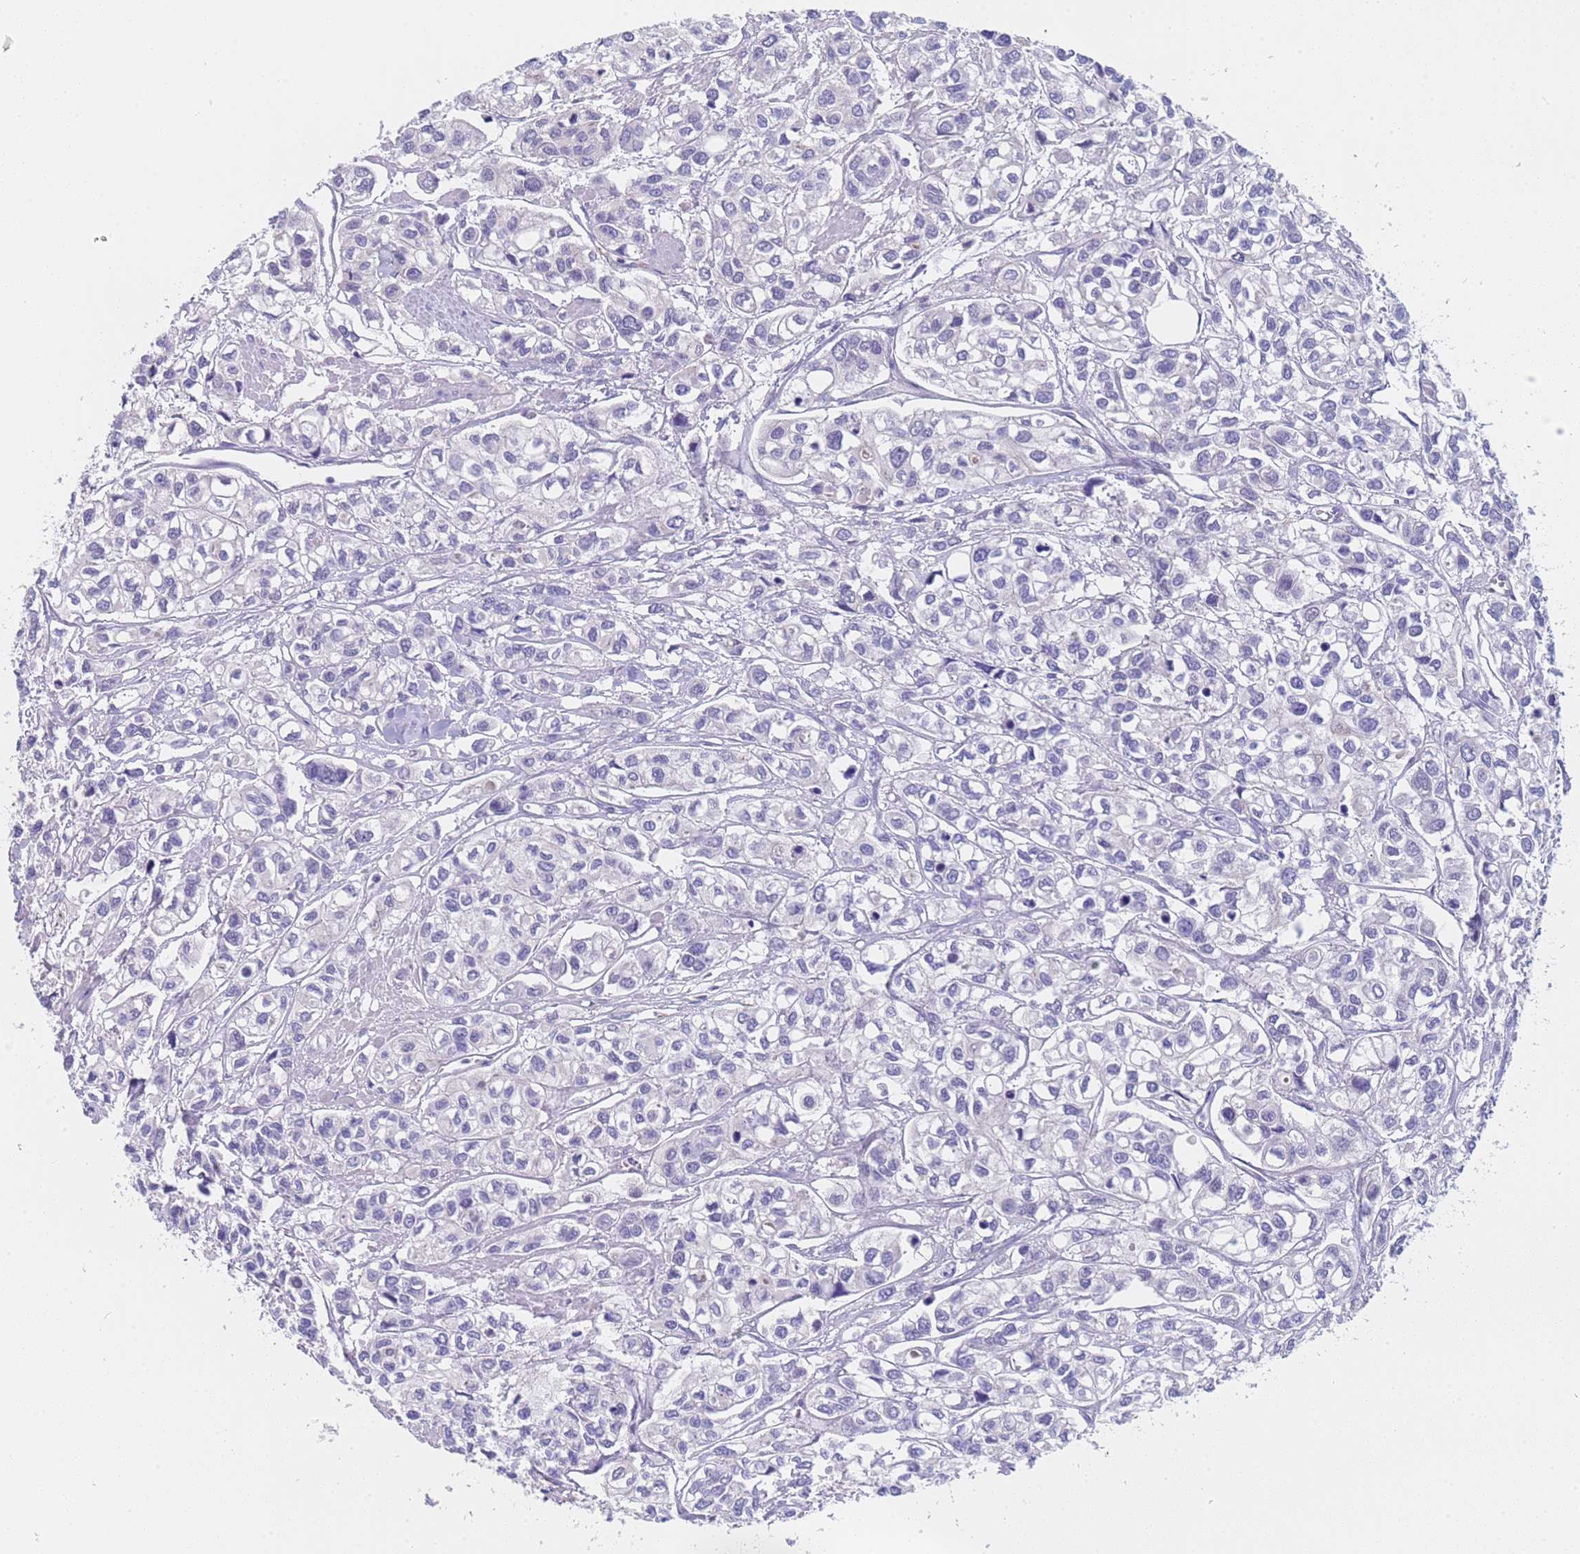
{"staining": {"intensity": "negative", "quantity": "none", "location": "none"}, "tissue": "urothelial cancer", "cell_type": "Tumor cells", "image_type": "cancer", "snomed": [{"axis": "morphology", "description": "Urothelial carcinoma, High grade"}, {"axis": "topography", "description": "Urinary bladder"}], "caption": "Tumor cells are negative for brown protein staining in urothelial cancer.", "gene": "CAPN7", "patient": {"sex": "male", "age": 67}}